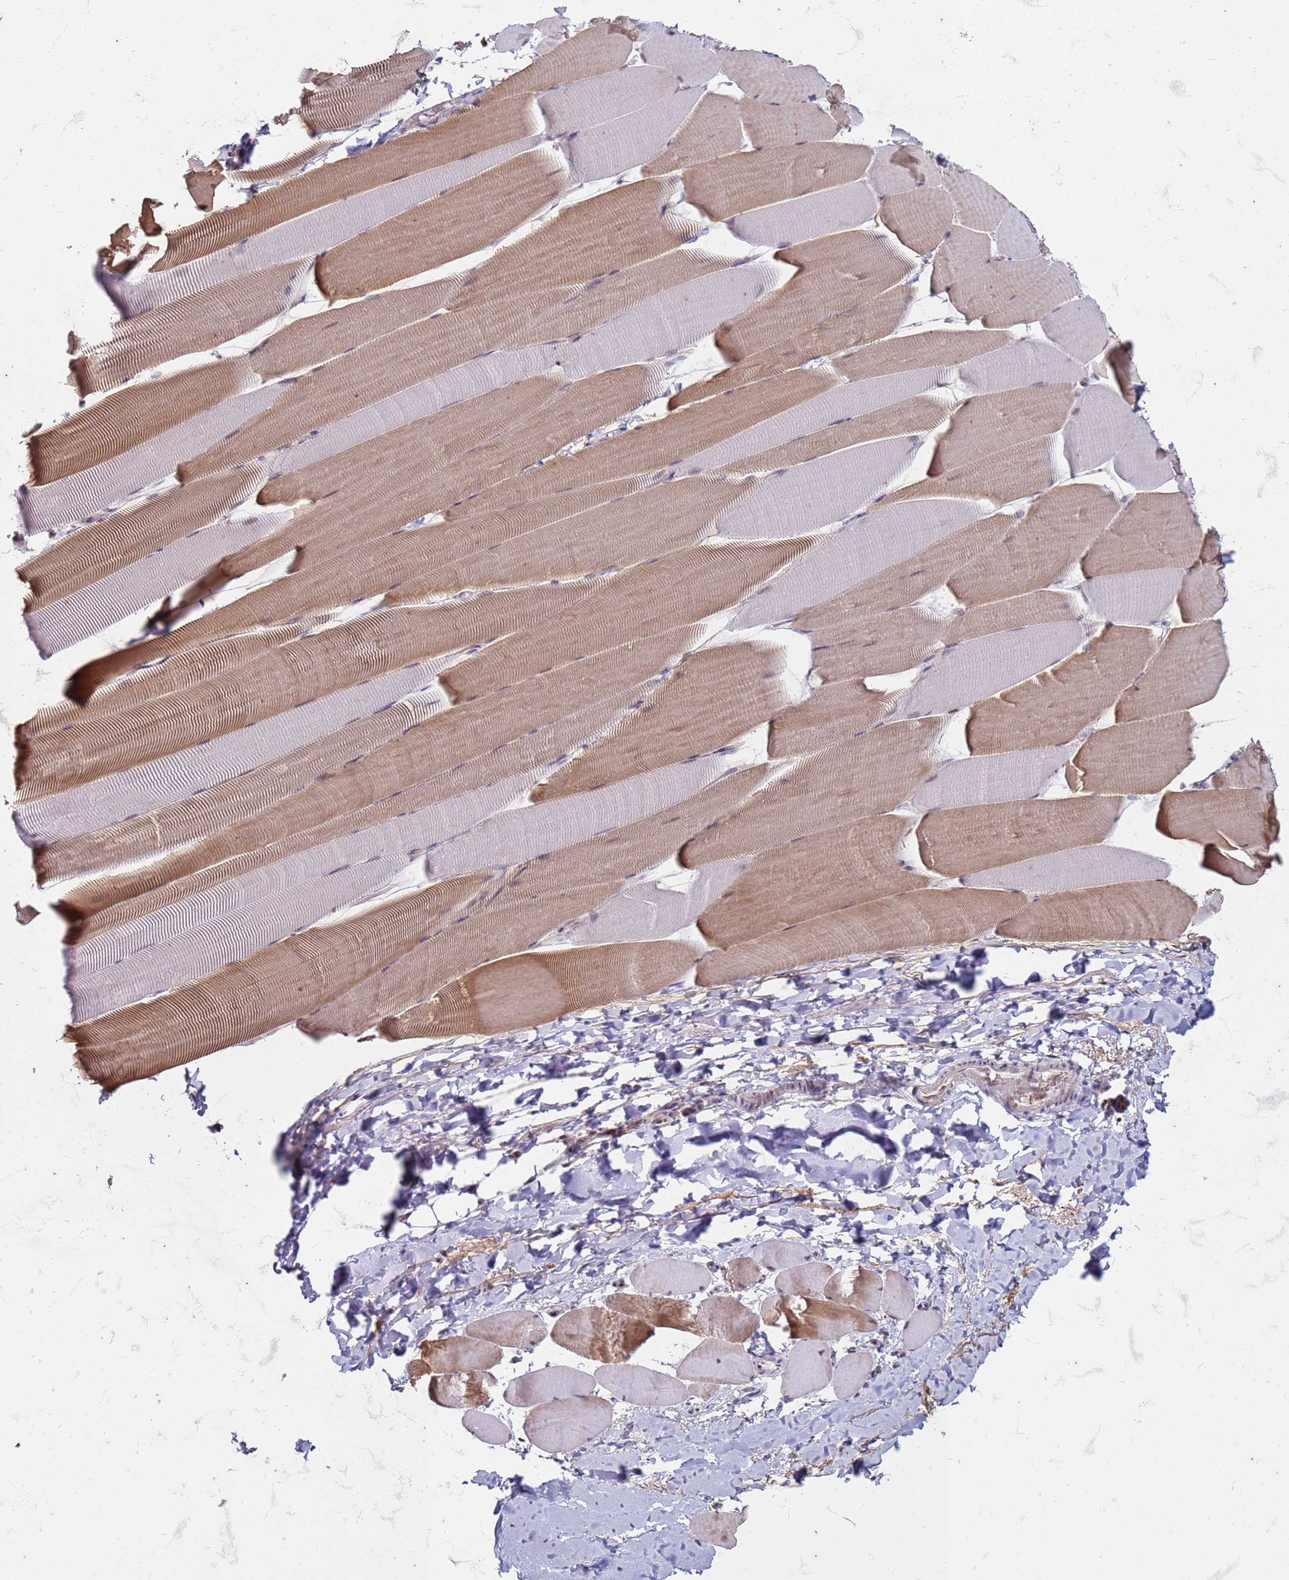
{"staining": {"intensity": "moderate", "quantity": "25%-75%", "location": "cytoplasmic/membranous"}, "tissue": "skeletal muscle", "cell_type": "Myocytes", "image_type": "normal", "snomed": [{"axis": "morphology", "description": "Normal tissue, NOS"}, {"axis": "topography", "description": "Skeletal muscle"}], "caption": "Immunohistochemical staining of unremarkable human skeletal muscle reveals medium levels of moderate cytoplasmic/membranous staining in about 25%-75% of myocytes.", "gene": "TRMT6", "patient": {"sex": "male", "age": 25}}